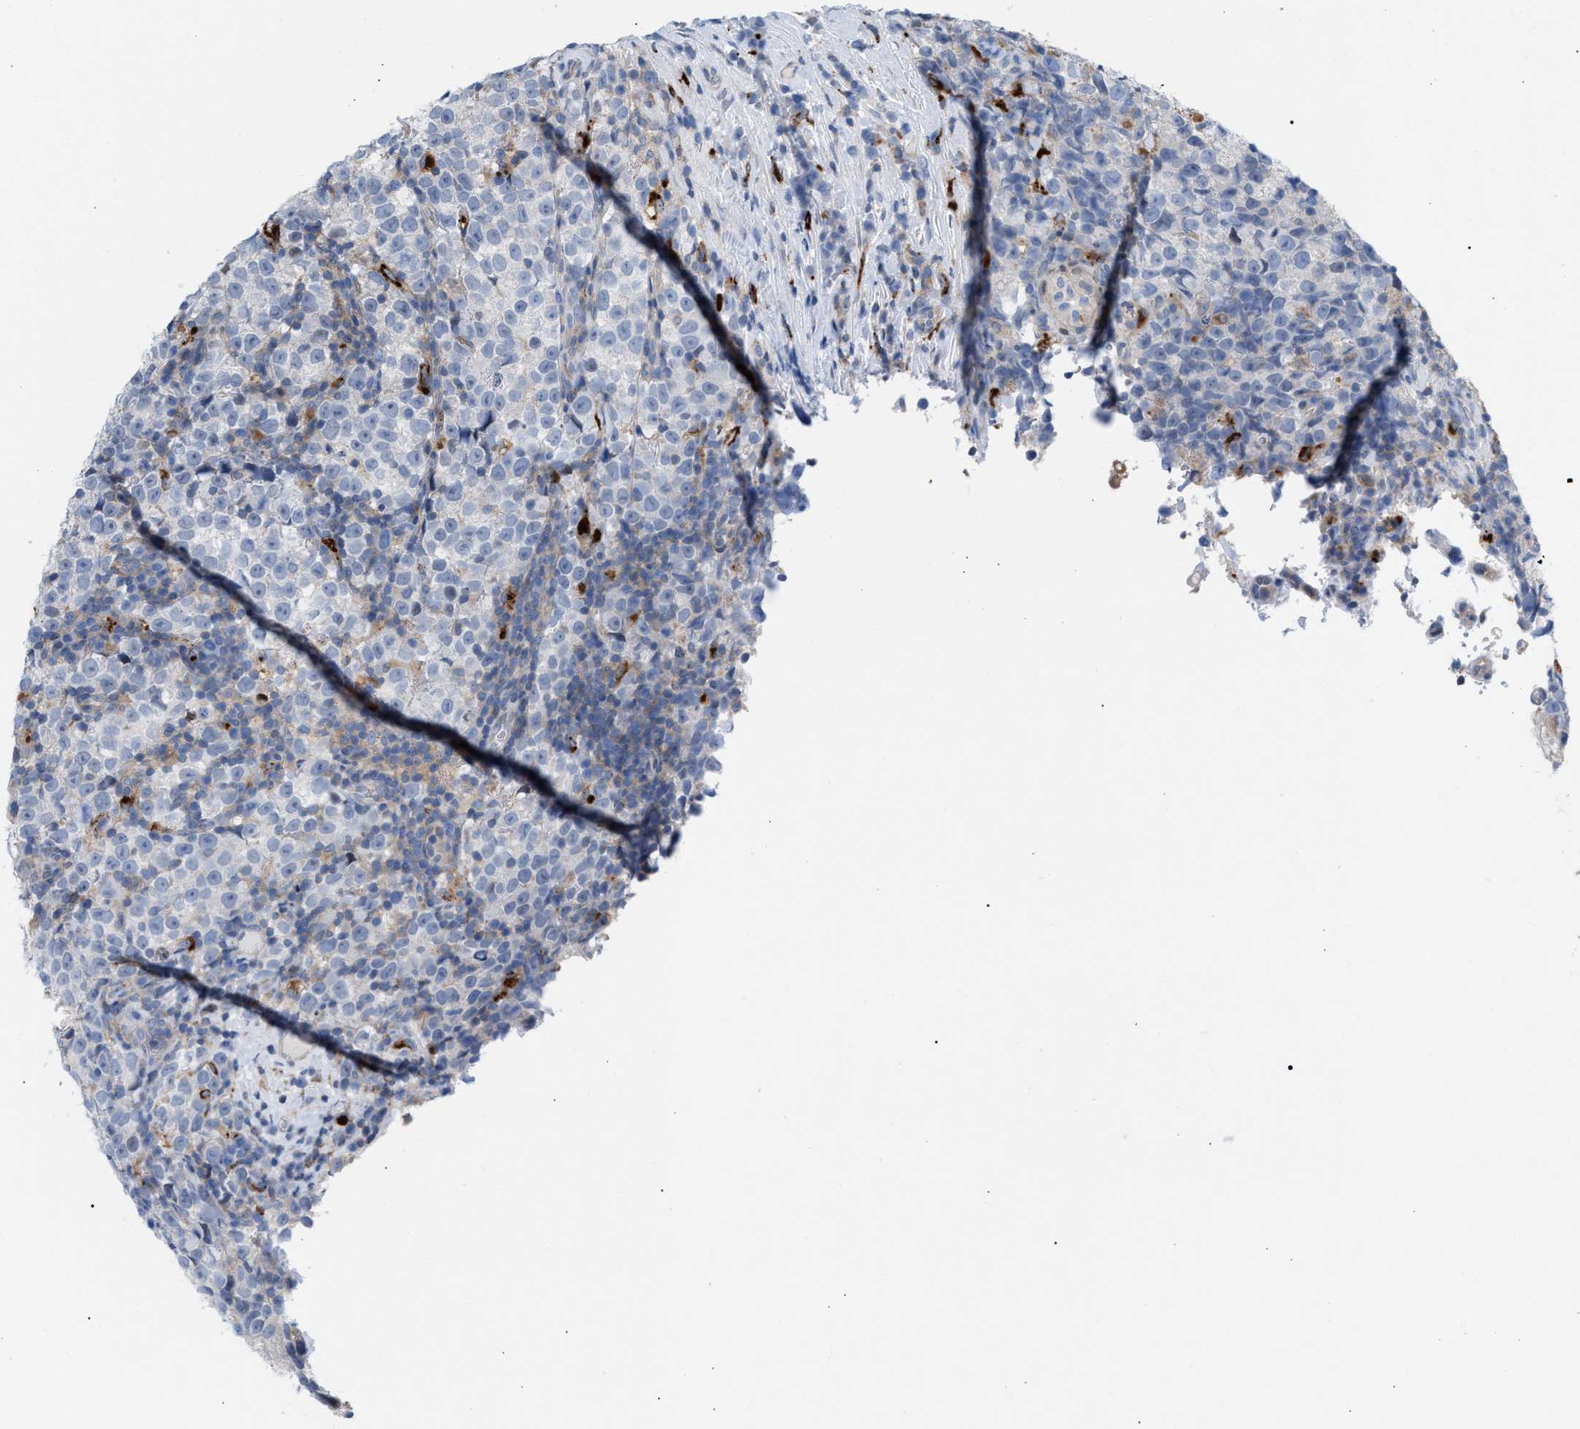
{"staining": {"intensity": "negative", "quantity": "none", "location": "none"}, "tissue": "testis cancer", "cell_type": "Tumor cells", "image_type": "cancer", "snomed": [{"axis": "morphology", "description": "Normal tissue, NOS"}, {"axis": "morphology", "description": "Seminoma, NOS"}, {"axis": "topography", "description": "Testis"}], "caption": "An immunohistochemistry (IHC) image of testis seminoma is shown. There is no staining in tumor cells of testis seminoma.", "gene": "MBTD1", "patient": {"sex": "male", "age": 43}}